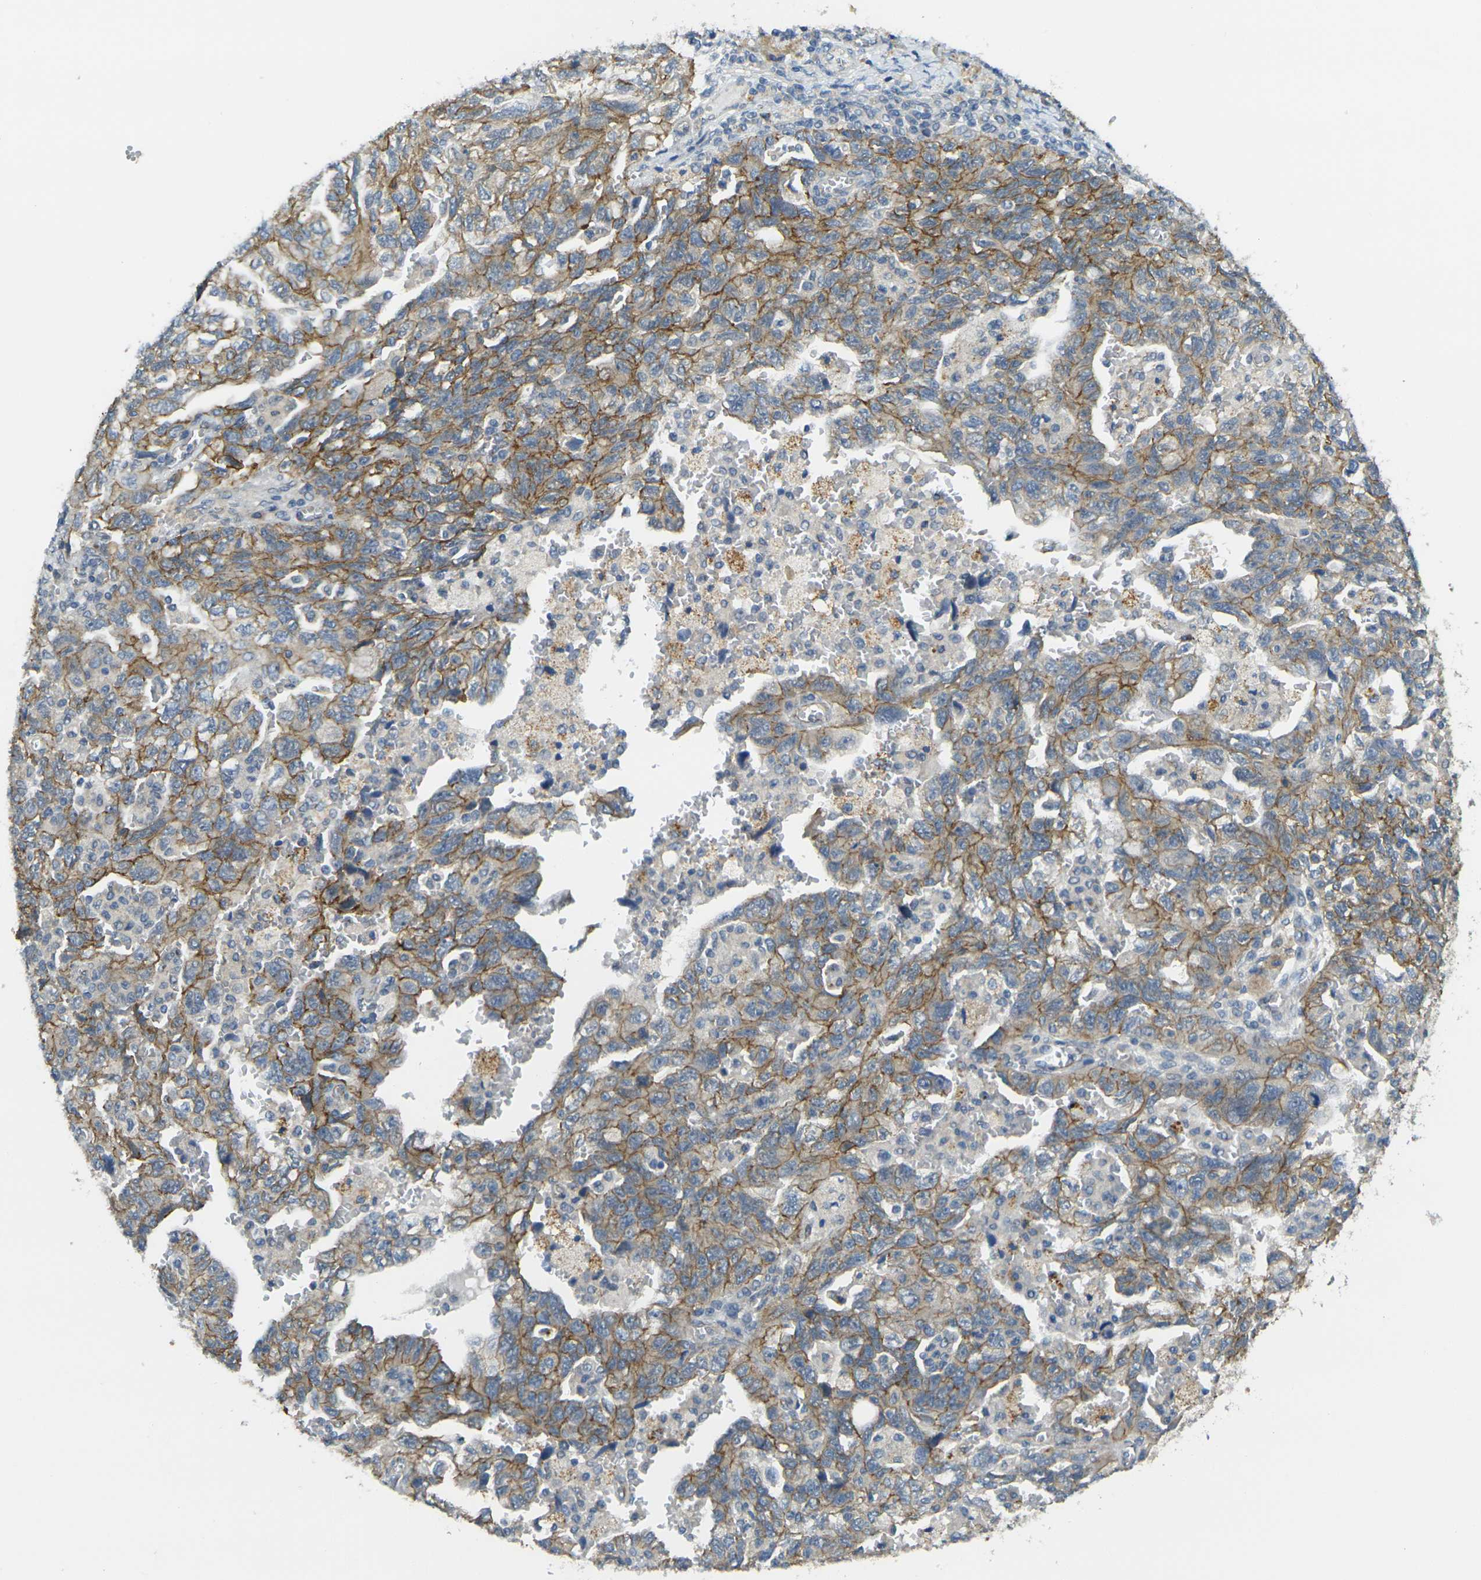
{"staining": {"intensity": "moderate", "quantity": ">75%", "location": "cytoplasmic/membranous"}, "tissue": "ovarian cancer", "cell_type": "Tumor cells", "image_type": "cancer", "snomed": [{"axis": "morphology", "description": "Carcinoma, NOS"}, {"axis": "morphology", "description": "Cystadenocarcinoma, serous, NOS"}, {"axis": "topography", "description": "Ovary"}], "caption": "An image showing moderate cytoplasmic/membranous expression in about >75% of tumor cells in carcinoma (ovarian), as visualized by brown immunohistochemical staining.", "gene": "RHBDD1", "patient": {"sex": "female", "age": 69}}